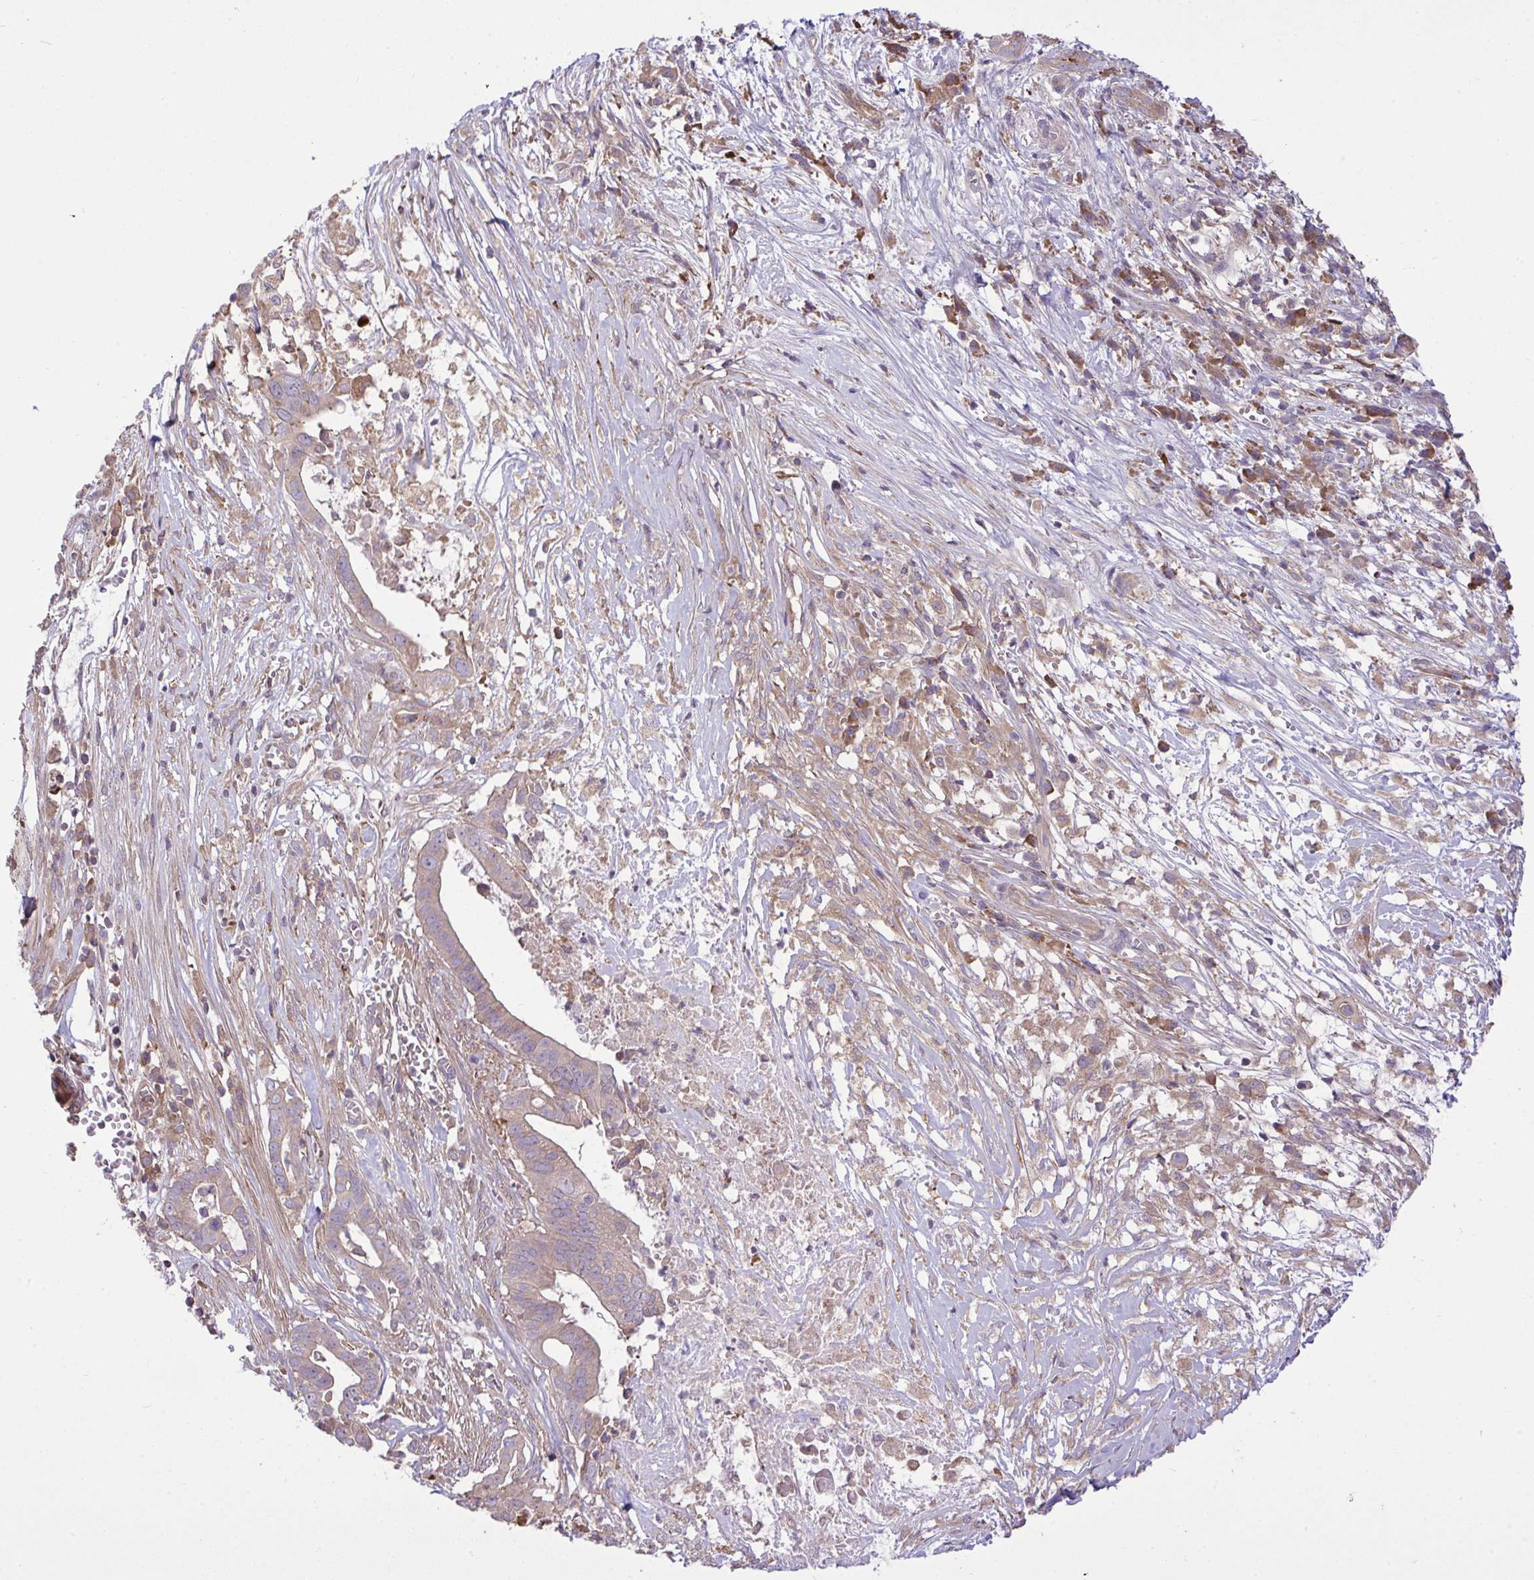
{"staining": {"intensity": "weak", "quantity": ">75%", "location": "cytoplasmic/membranous"}, "tissue": "pancreatic cancer", "cell_type": "Tumor cells", "image_type": "cancer", "snomed": [{"axis": "morphology", "description": "Adenocarcinoma, NOS"}, {"axis": "topography", "description": "Pancreas"}], "caption": "Immunohistochemistry staining of pancreatic adenocarcinoma, which demonstrates low levels of weak cytoplasmic/membranous positivity in about >75% of tumor cells indicating weak cytoplasmic/membranous protein expression. The staining was performed using DAB (3,3'-diaminobenzidine) (brown) for protein detection and nuclei were counterstained in hematoxylin (blue).", "gene": "GRB14", "patient": {"sex": "male", "age": 61}}